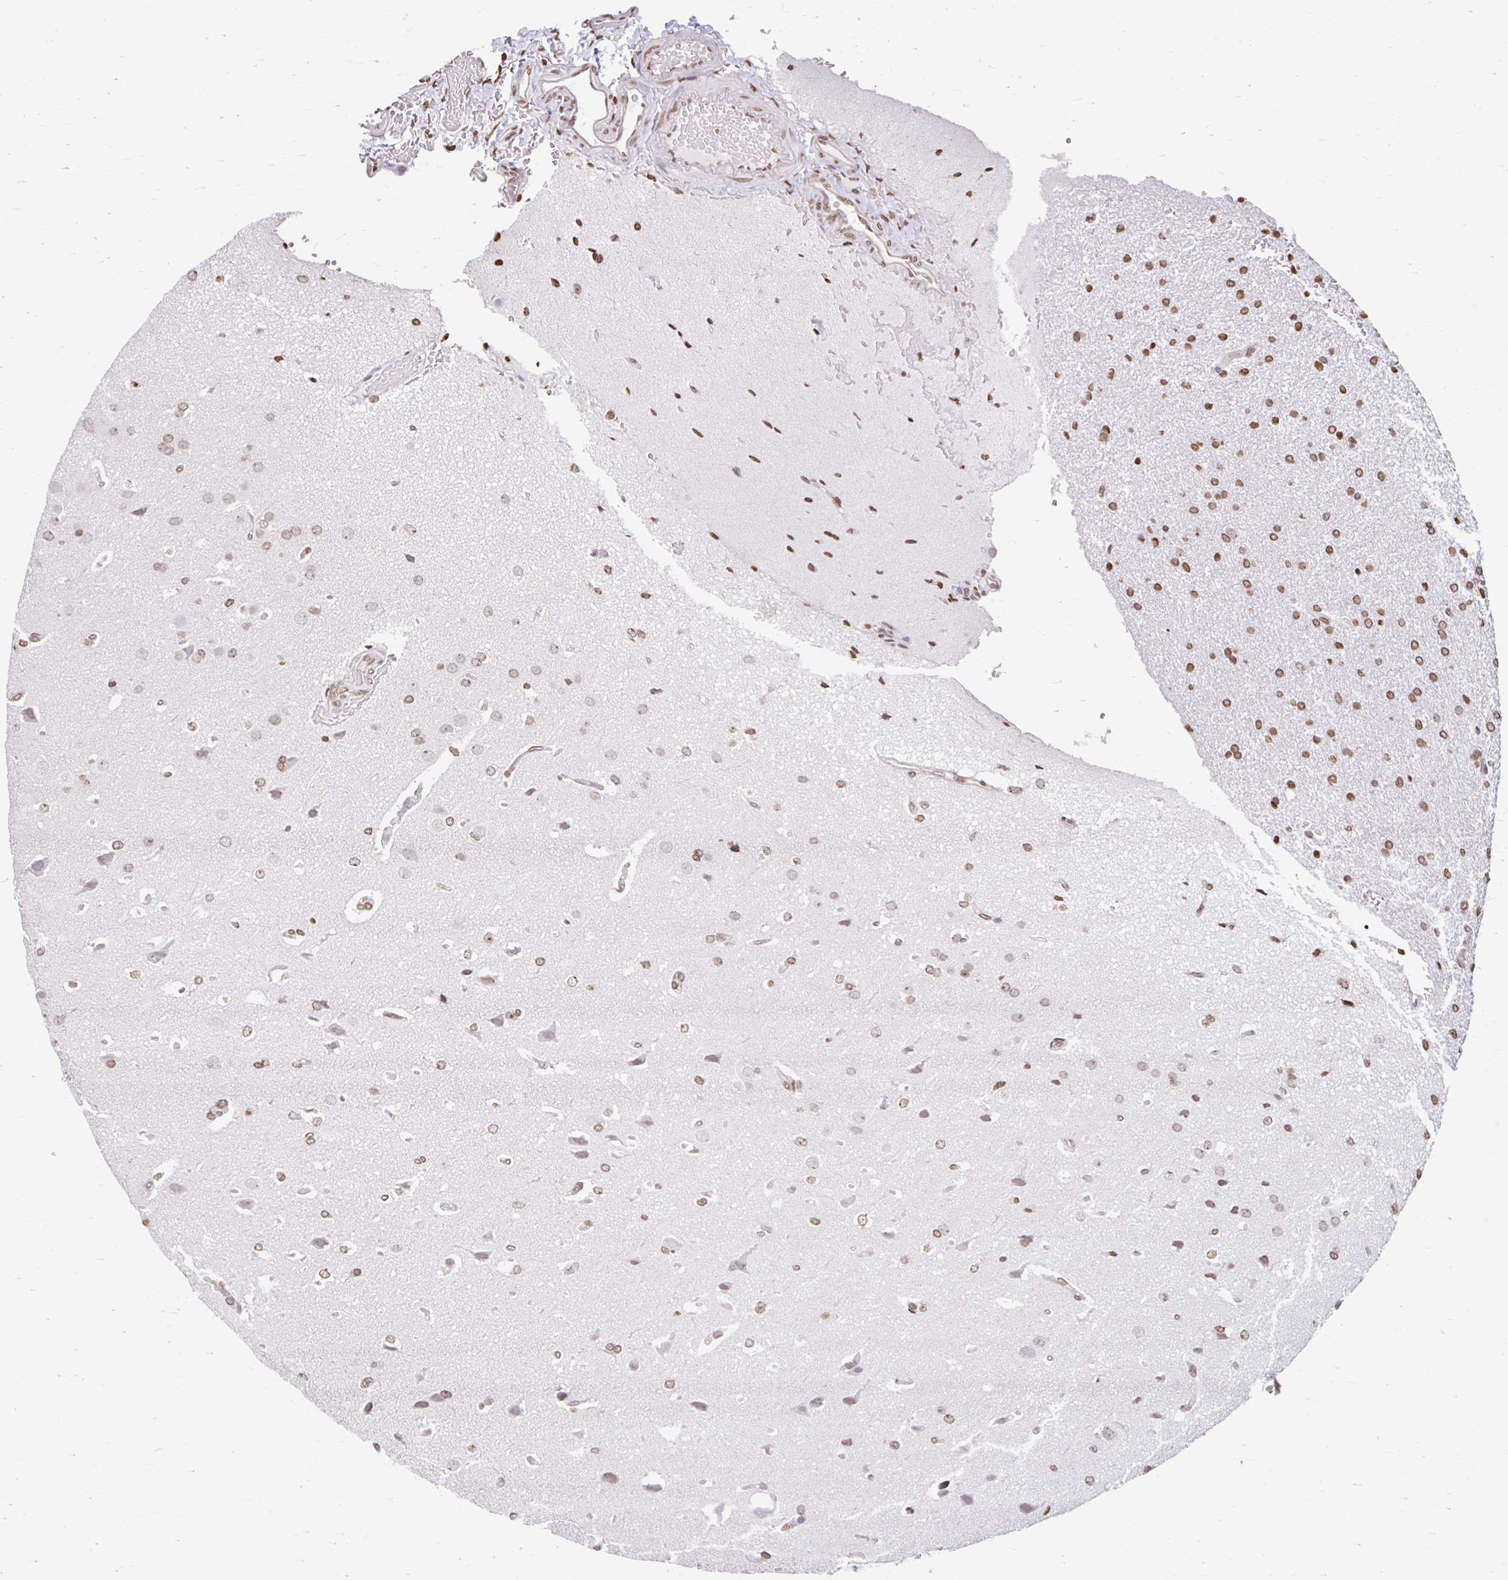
{"staining": {"intensity": "moderate", "quantity": ">75%", "location": "nuclear"}, "tissue": "glioma", "cell_type": "Tumor cells", "image_type": "cancer", "snomed": [{"axis": "morphology", "description": "Glioma, malignant, Low grade"}, {"axis": "topography", "description": "Brain"}], "caption": "High-power microscopy captured an immunohistochemistry micrograph of glioma, revealing moderate nuclear expression in about >75% of tumor cells.", "gene": "ORC3", "patient": {"sex": "female", "age": 33}}